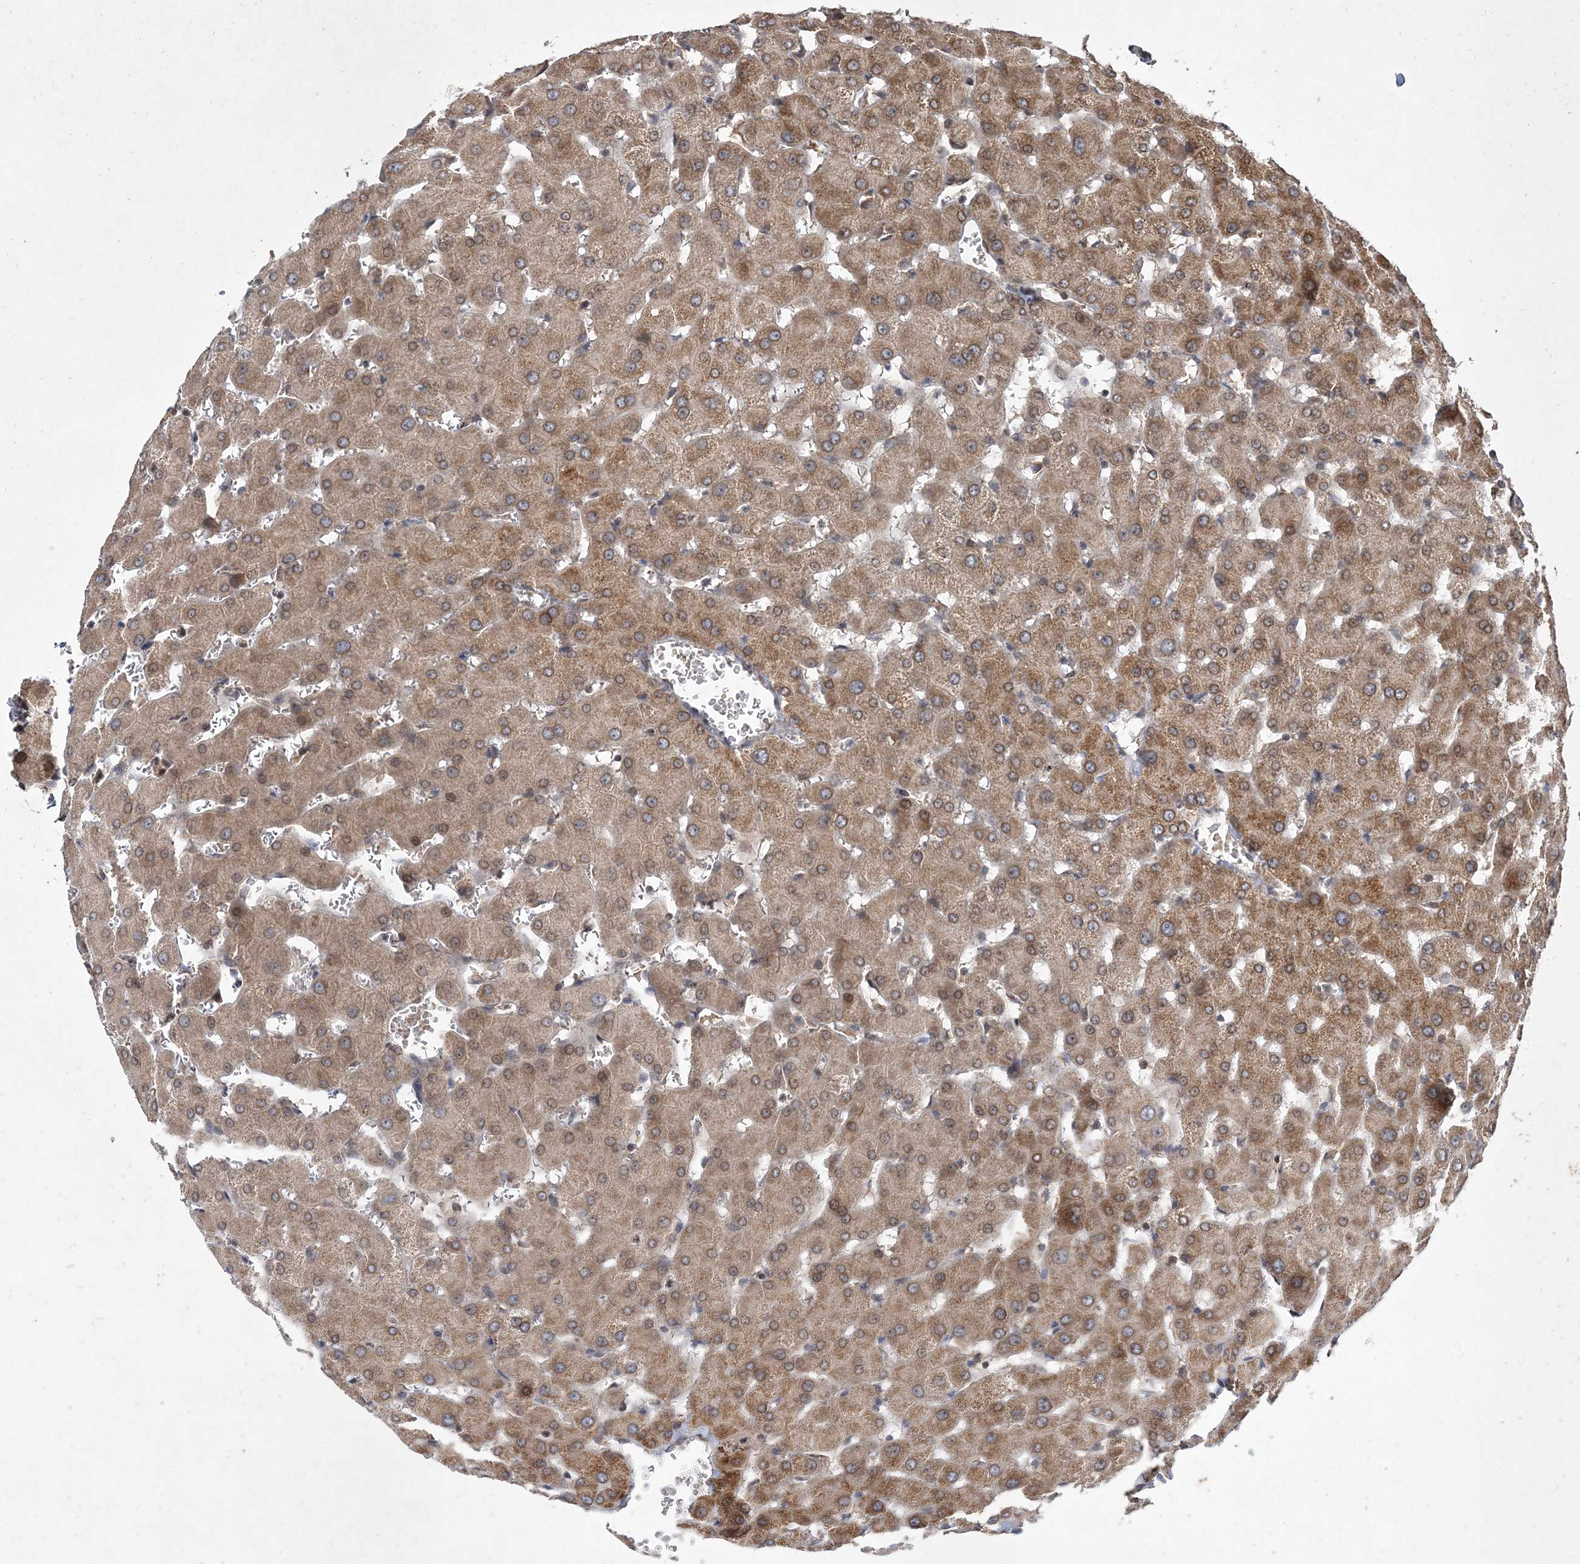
{"staining": {"intensity": "weak", "quantity": ">75%", "location": "cytoplasmic/membranous"}, "tissue": "liver", "cell_type": "Cholangiocytes", "image_type": "normal", "snomed": [{"axis": "morphology", "description": "Normal tissue, NOS"}, {"axis": "topography", "description": "Liver"}], "caption": "Immunohistochemical staining of unremarkable liver reveals weak cytoplasmic/membranous protein positivity in approximately >75% of cholangiocytes.", "gene": "DNAJC27", "patient": {"sex": "female", "age": 63}}